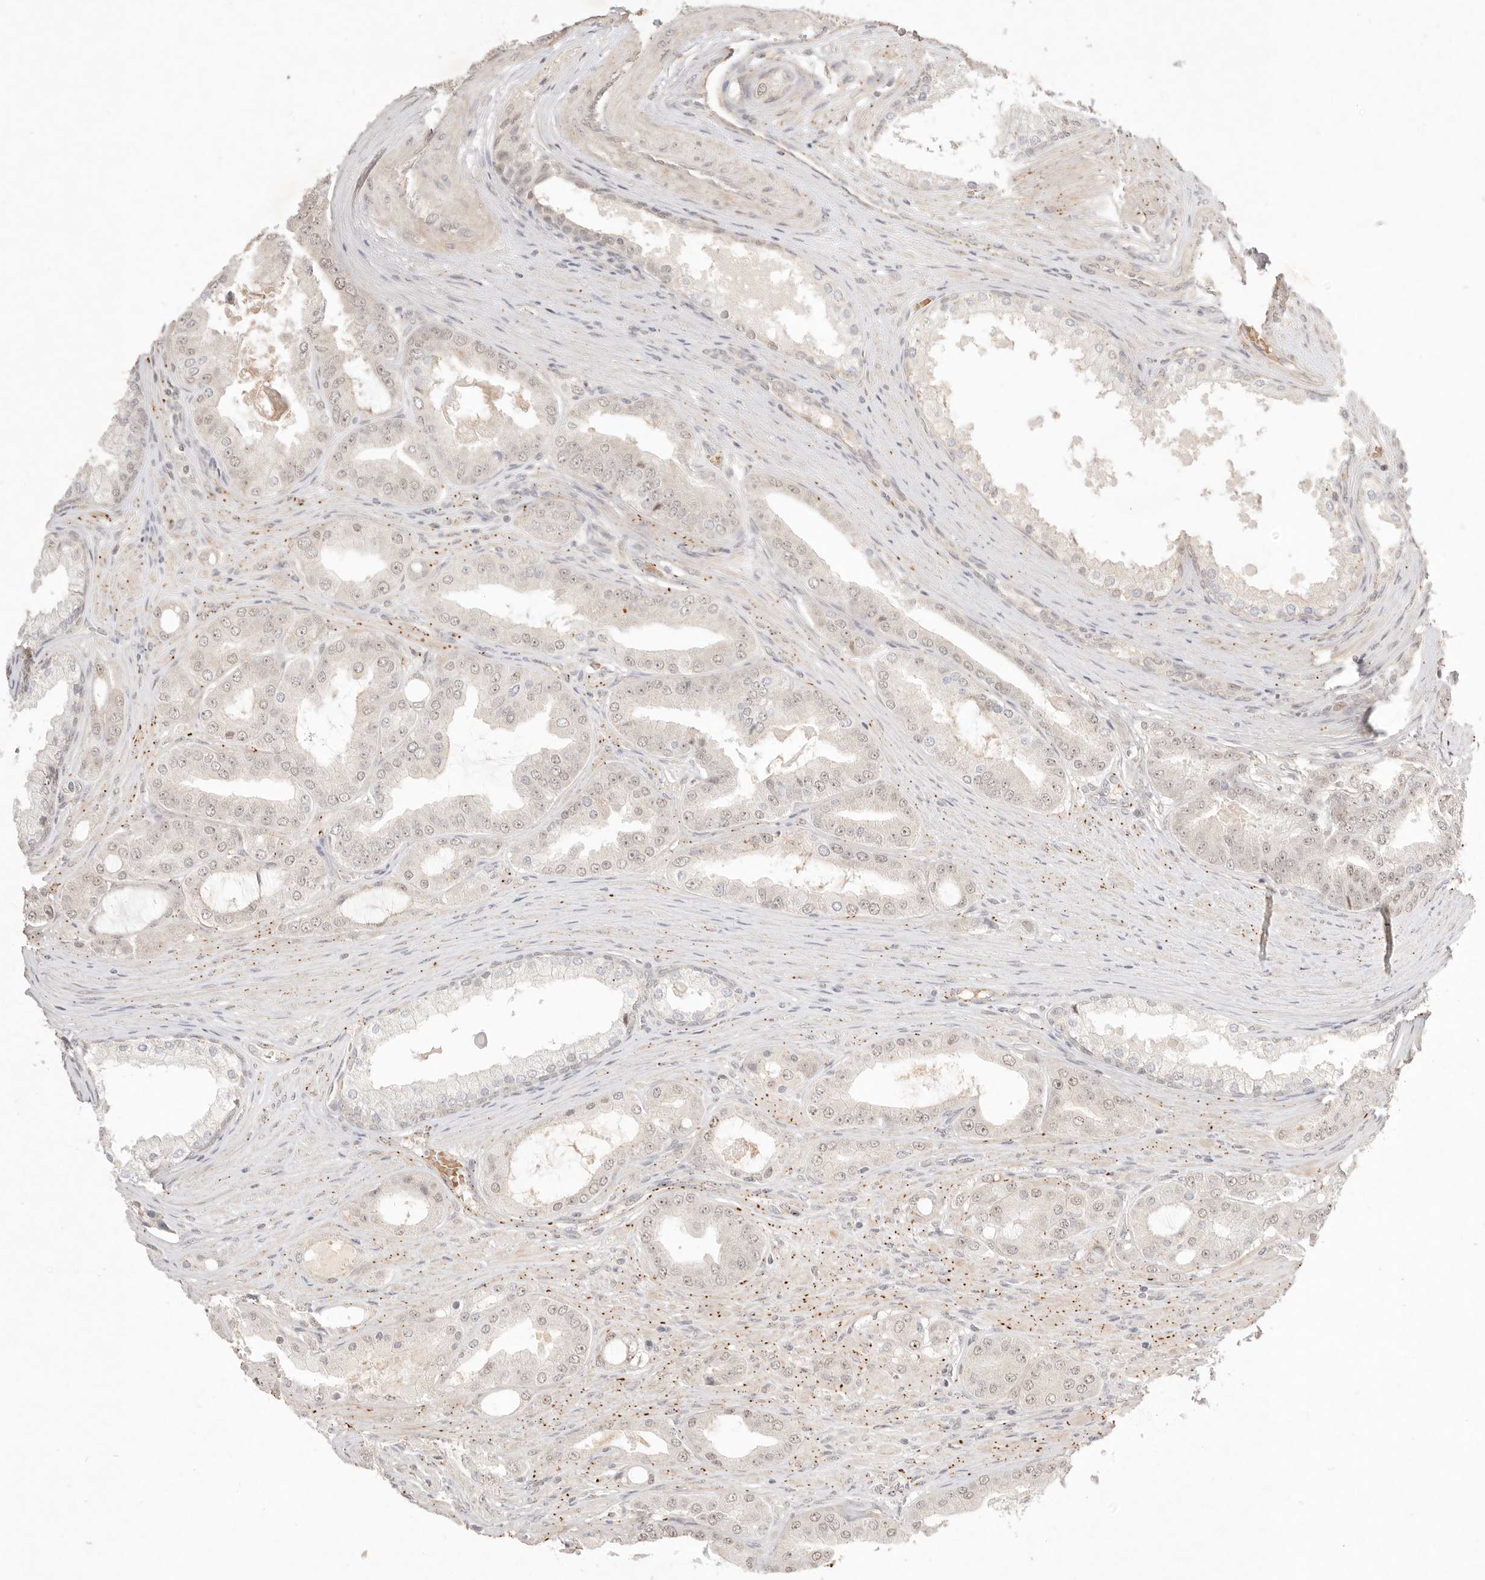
{"staining": {"intensity": "weak", "quantity": ">75%", "location": "nuclear"}, "tissue": "prostate cancer", "cell_type": "Tumor cells", "image_type": "cancer", "snomed": [{"axis": "morphology", "description": "Adenocarcinoma, High grade"}, {"axis": "topography", "description": "Prostate"}], "caption": "Immunohistochemistry photomicrograph of neoplastic tissue: human prostate high-grade adenocarcinoma stained using IHC displays low levels of weak protein expression localized specifically in the nuclear of tumor cells, appearing as a nuclear brown color.", "gene": "MEP1A", "patient": {"sex": "male", "age": 60}}